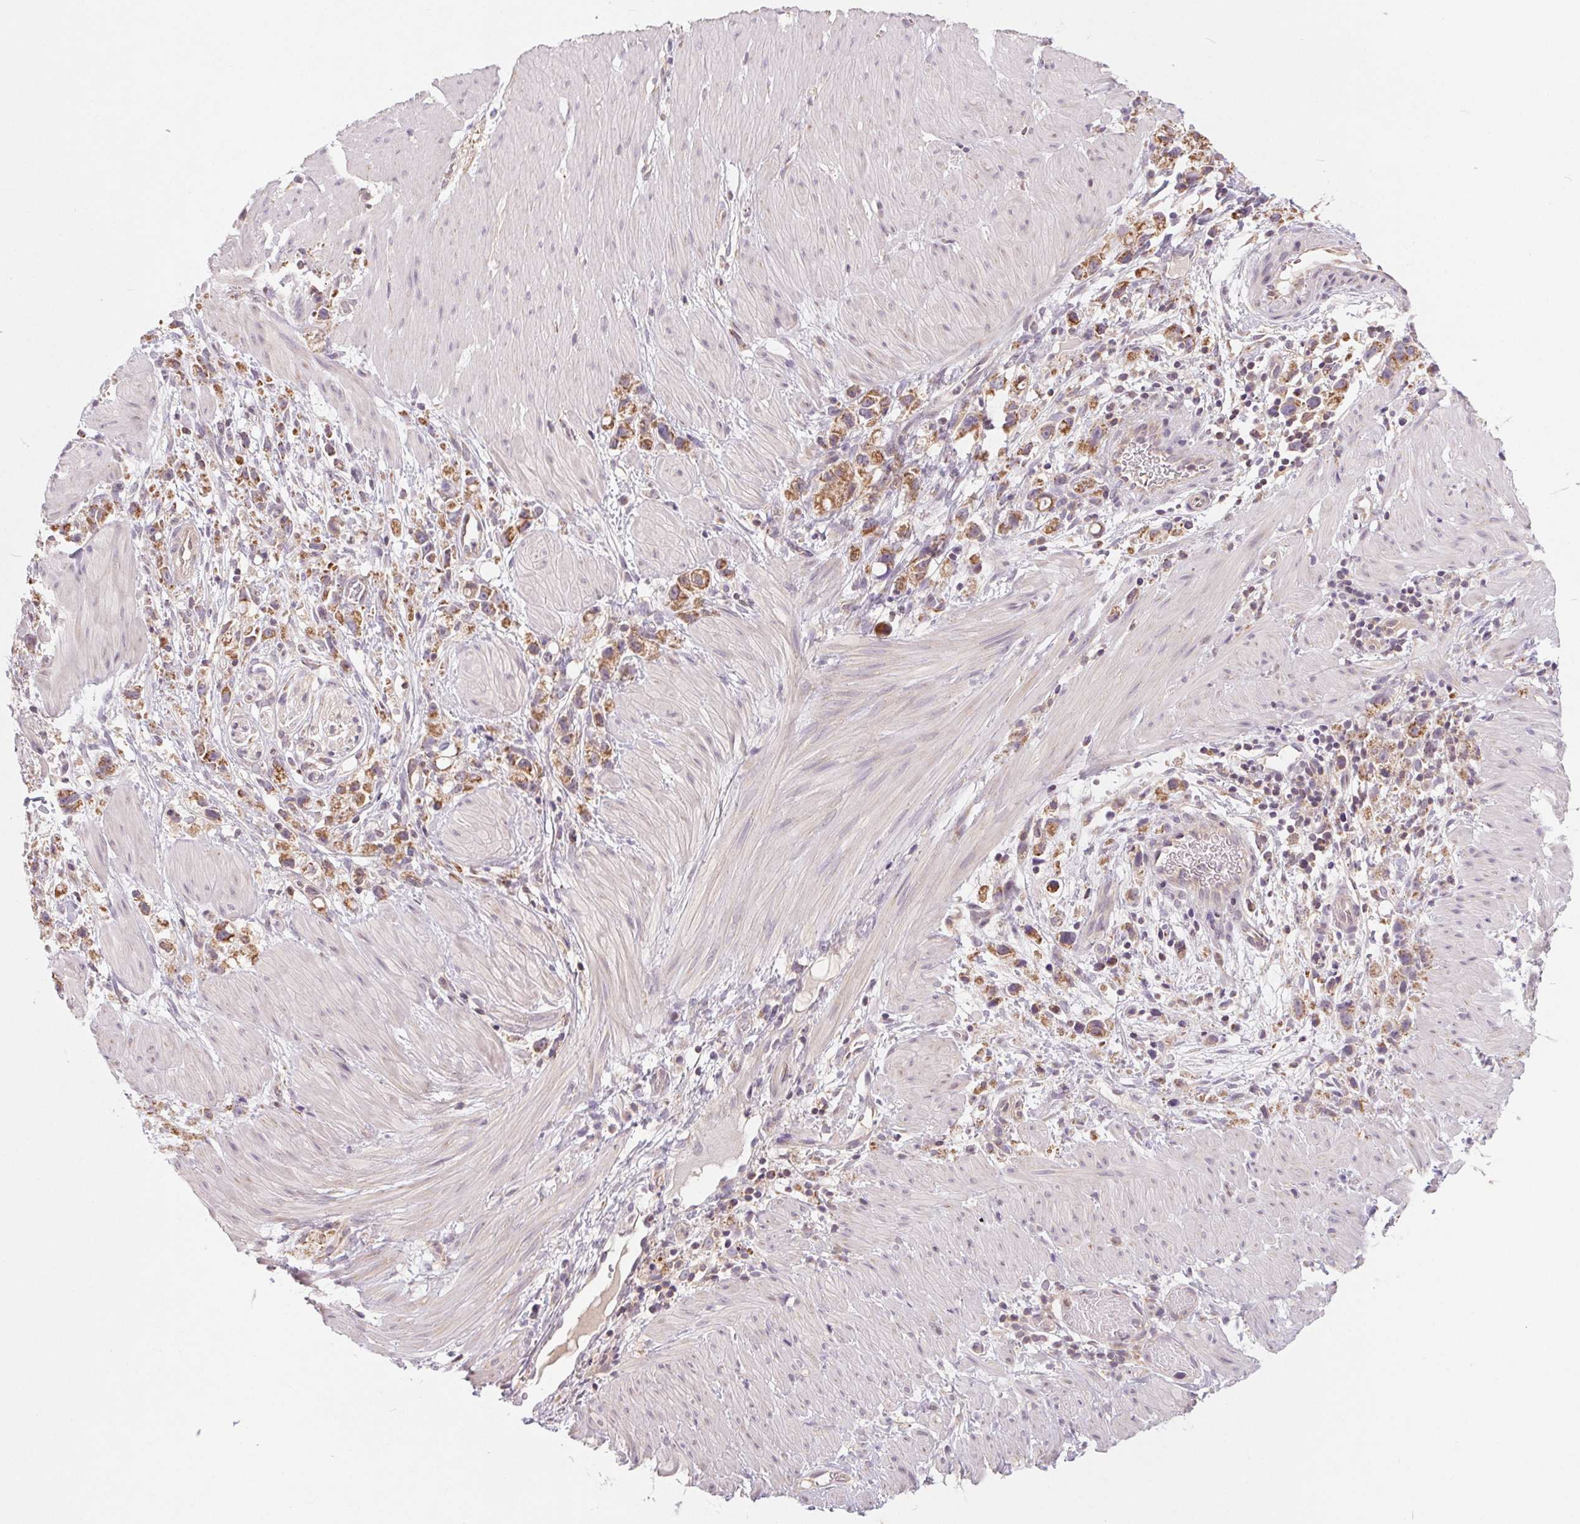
{"staining": {"intensity": "moderate", "quantity": ">75%", "location": "cytoplasmic/membranous"}, "tissue": "stomach cancer", "cell_type": "Tumor cells", "image_type": "cancer", "snomed": [{"axis": "morphology", "description": "Adenocarcinoma, NOS"}, {"axis": "topography", "description": "Stomach"}], "caption": "High-power microscopy captured an immunohistochemistry micrograph of stomach cancer, revealing moderate cytoplasmic/membranous staining in about >75% of tumor cells.", "gene": "MAP3K5", "patient": {"sex": "female", "age": 59}}